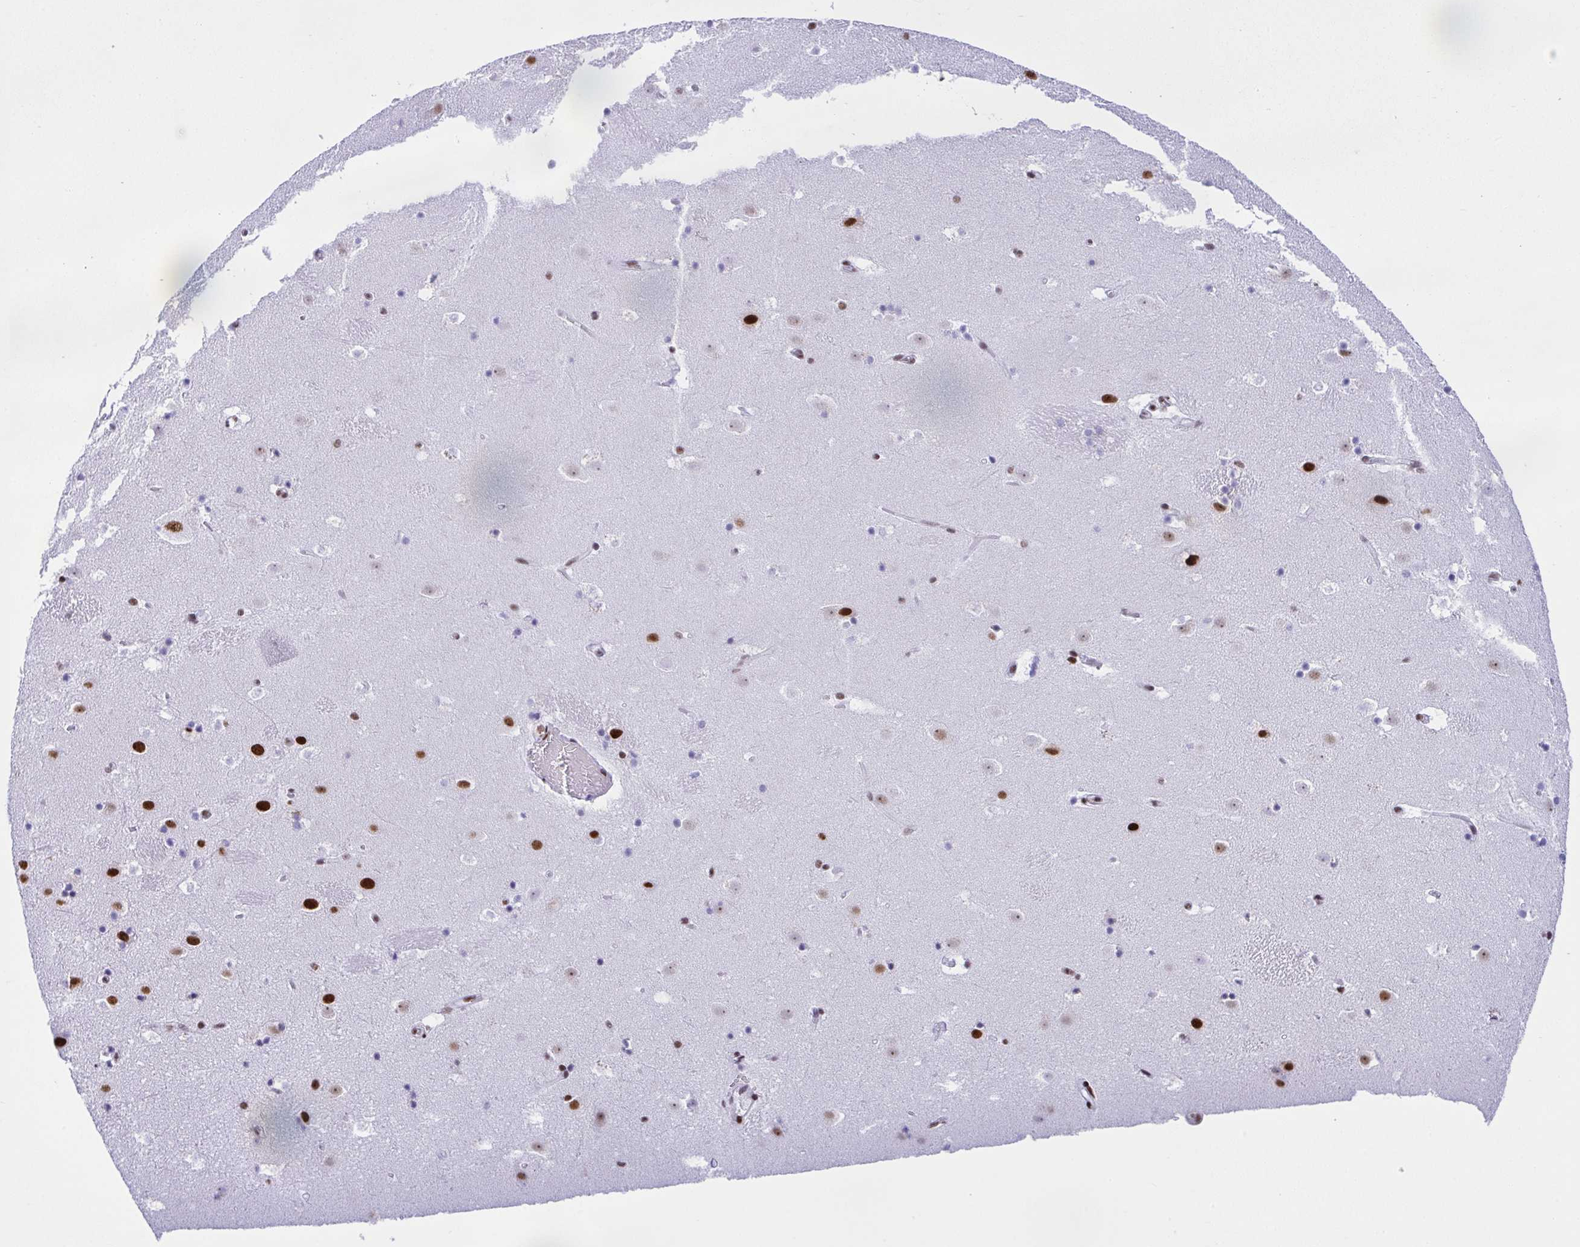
{"staining": {"intensity": "strong", "quantity": "<25%", "location": "nuclear"}, "tissue": "caudate", "cell_type": "Glial cells", "image_type": "normal", "snomed": [{"axis": "morphology", "description": "Normal tissue, NOS"}, {"axis": "topography", "description": "Lateral ventricle wall"}], "caption": "IHC (DAB) staining of unremarkable caudate displays strong nuclear protein positivity in approximately <25% of glial cells. Using DAB (brown) and hematoxylin (blue) stains, captured at high magnification using brightfield microscopy.", "gene": "DDX52", "patient": {"sex": "male", "age": 37}}